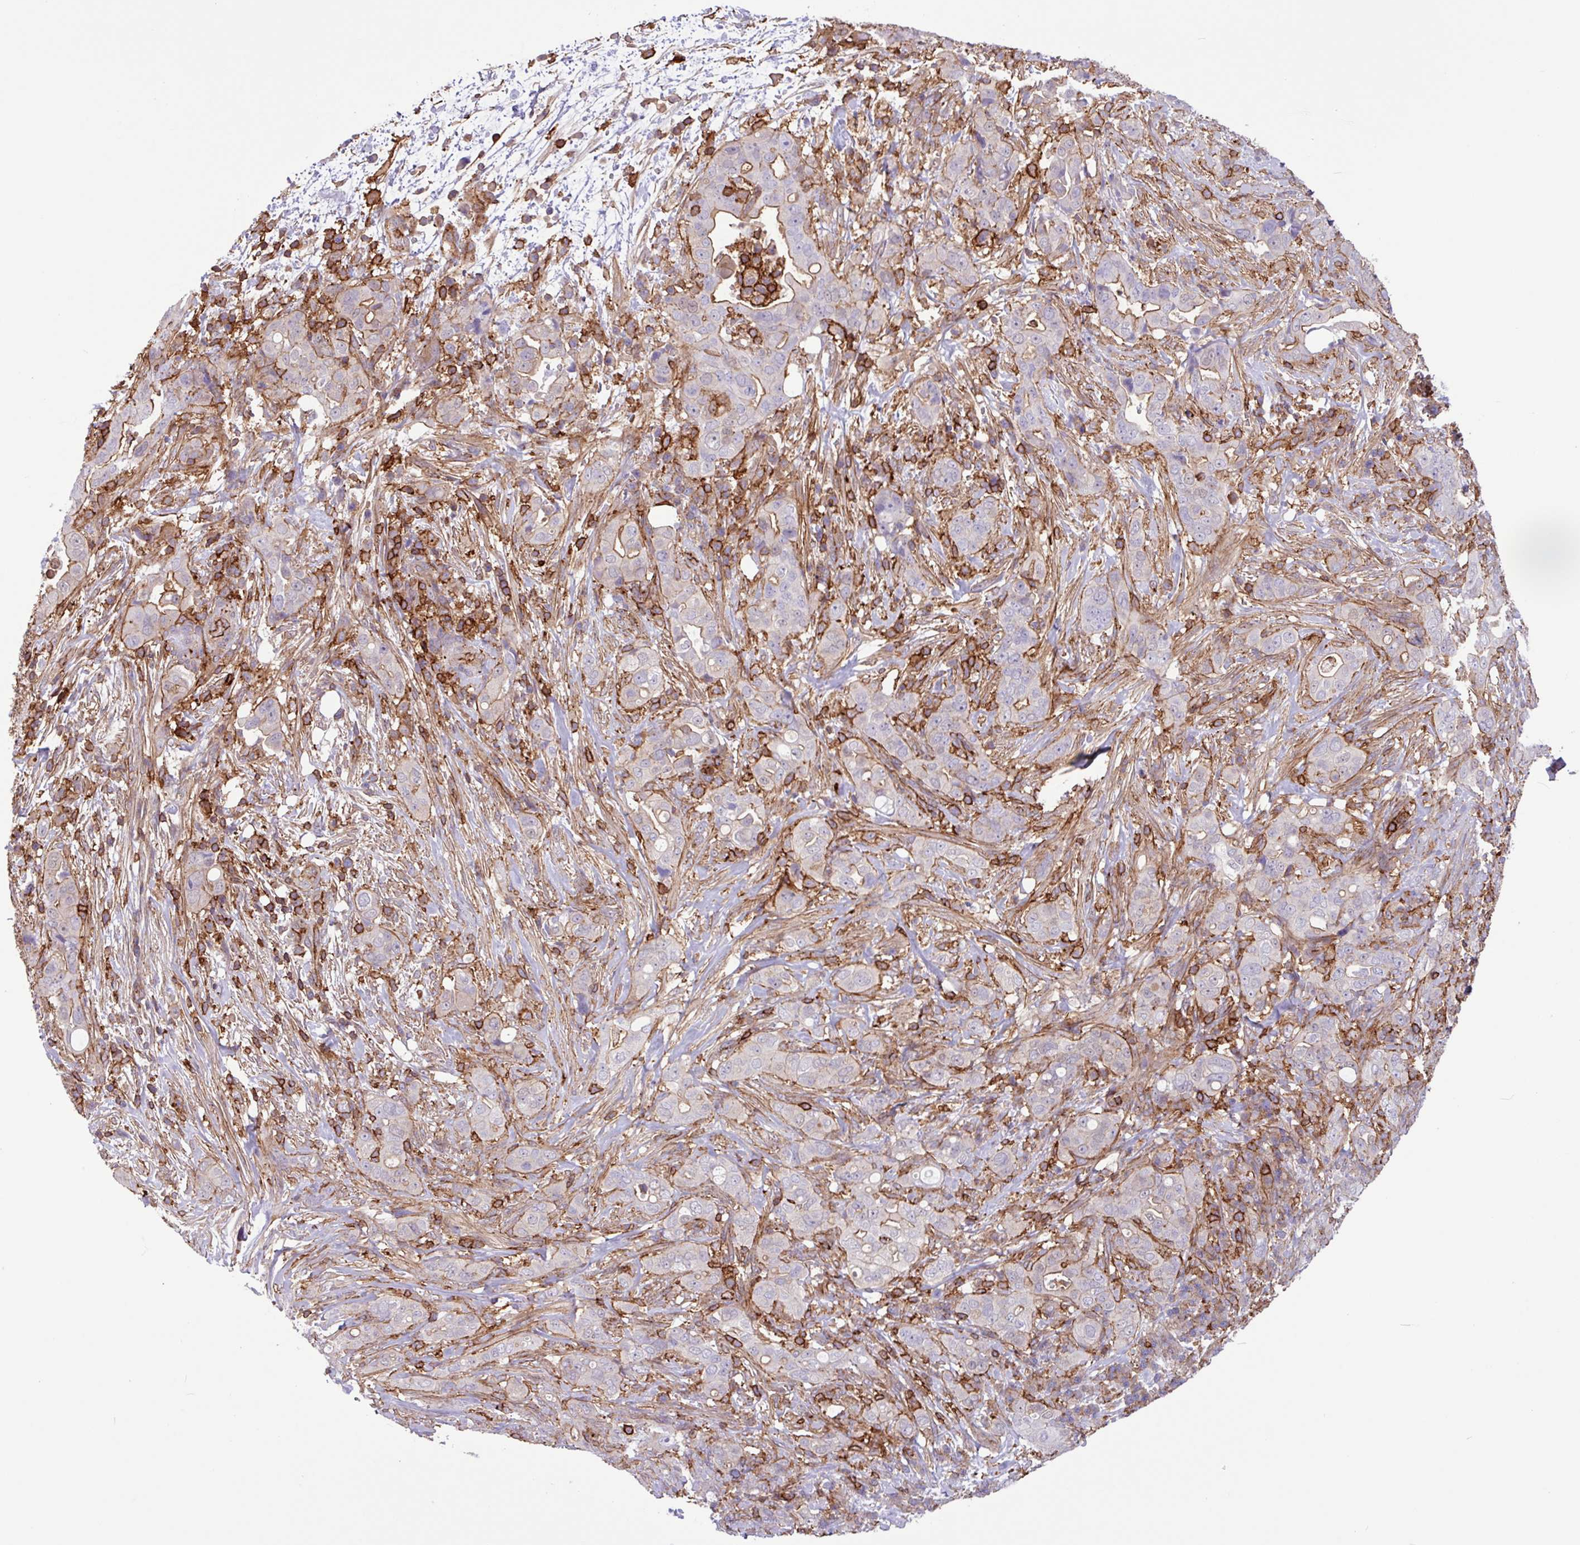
{"staining": {"intensity": "moderate", "quantity": "<25%", "location": "cytoplasmic/membranous"}, "tissue": "pancreatic cancer", "cell_type": "Tumor cells", "image_type": "cancer", "snomed": [{"axis": "morphology", "description": "Normal tissue, NOS"}, {"axis": "morphology", "description": "Adenocarcinoma, NOS"}, {"axis": "topography", "description": "Lymph node"}, {"axis": "topography", "description": "Pancreas"}], "caption": "The micrograph displays staining of pancreatic cancer, revealing moderate cytoplasmic/membranous protein positivity (brown color) within tumor cells.", "gene": "PPP1R18", "patient": {"sex": "female", "age": 67}}